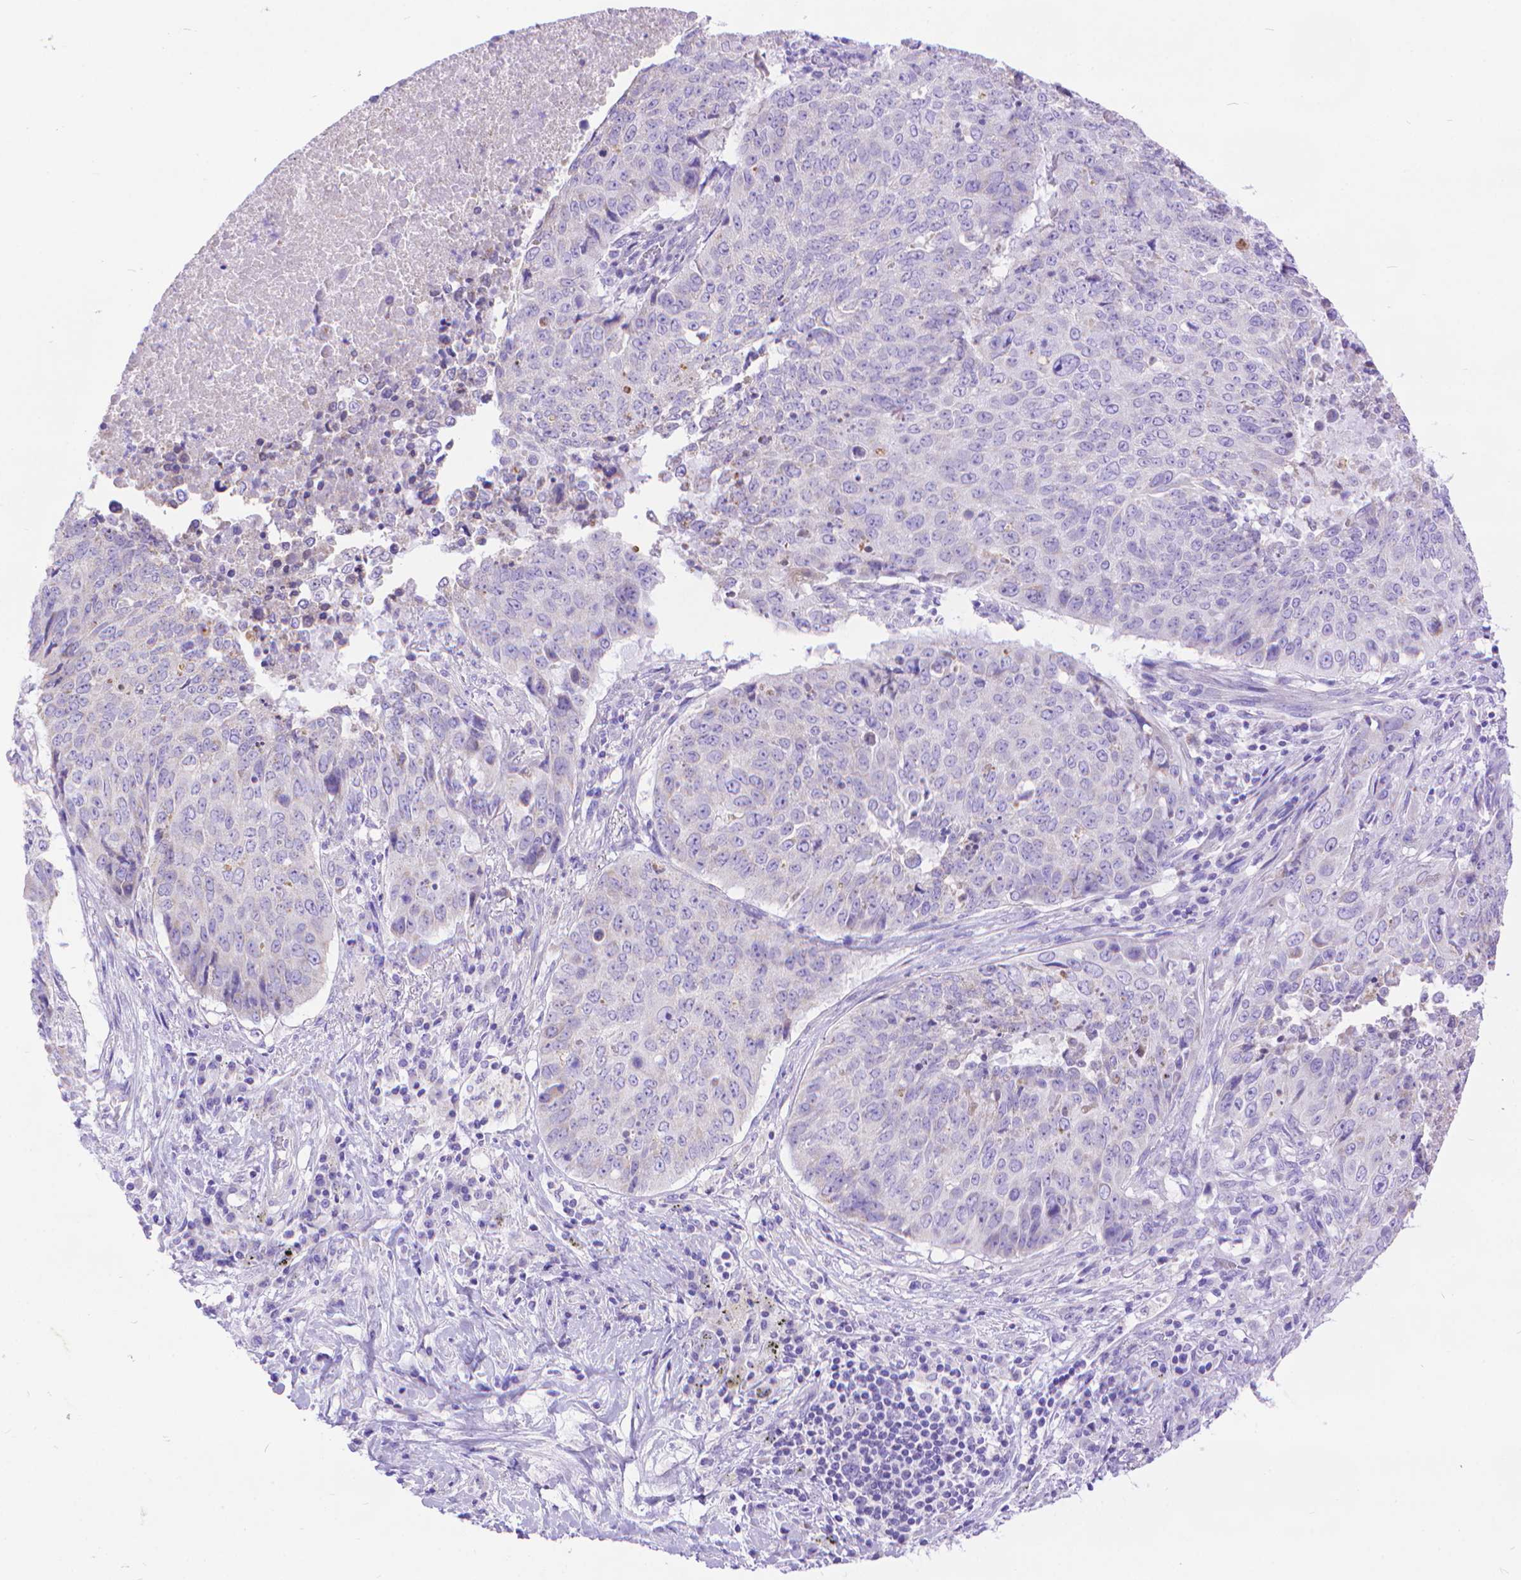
{"staining": {"intensity": "negative", "quantity": "none", "location": "none"}, "tissue": "lung cancer", "cell_type": "Tumor cells", "image_type": "cancer", "snomed": [{"axis": "morphology", "description": "Normal tissue, NOS"}, {"axis": "morphology", "description": "Squamous cell carcinoma, NOS"}, {"axis": "topography", "description": "Bronchus"}, {"axis": "topography", "description": "Lung"}], "caption": "DAB (3,3'-diaminobenzidine) immunohistochemical staining of human lung cancer displays no significant positivity in tumor cells.", "gene": "DHRS2", "patient": {"sex": "male", "age": 64}}